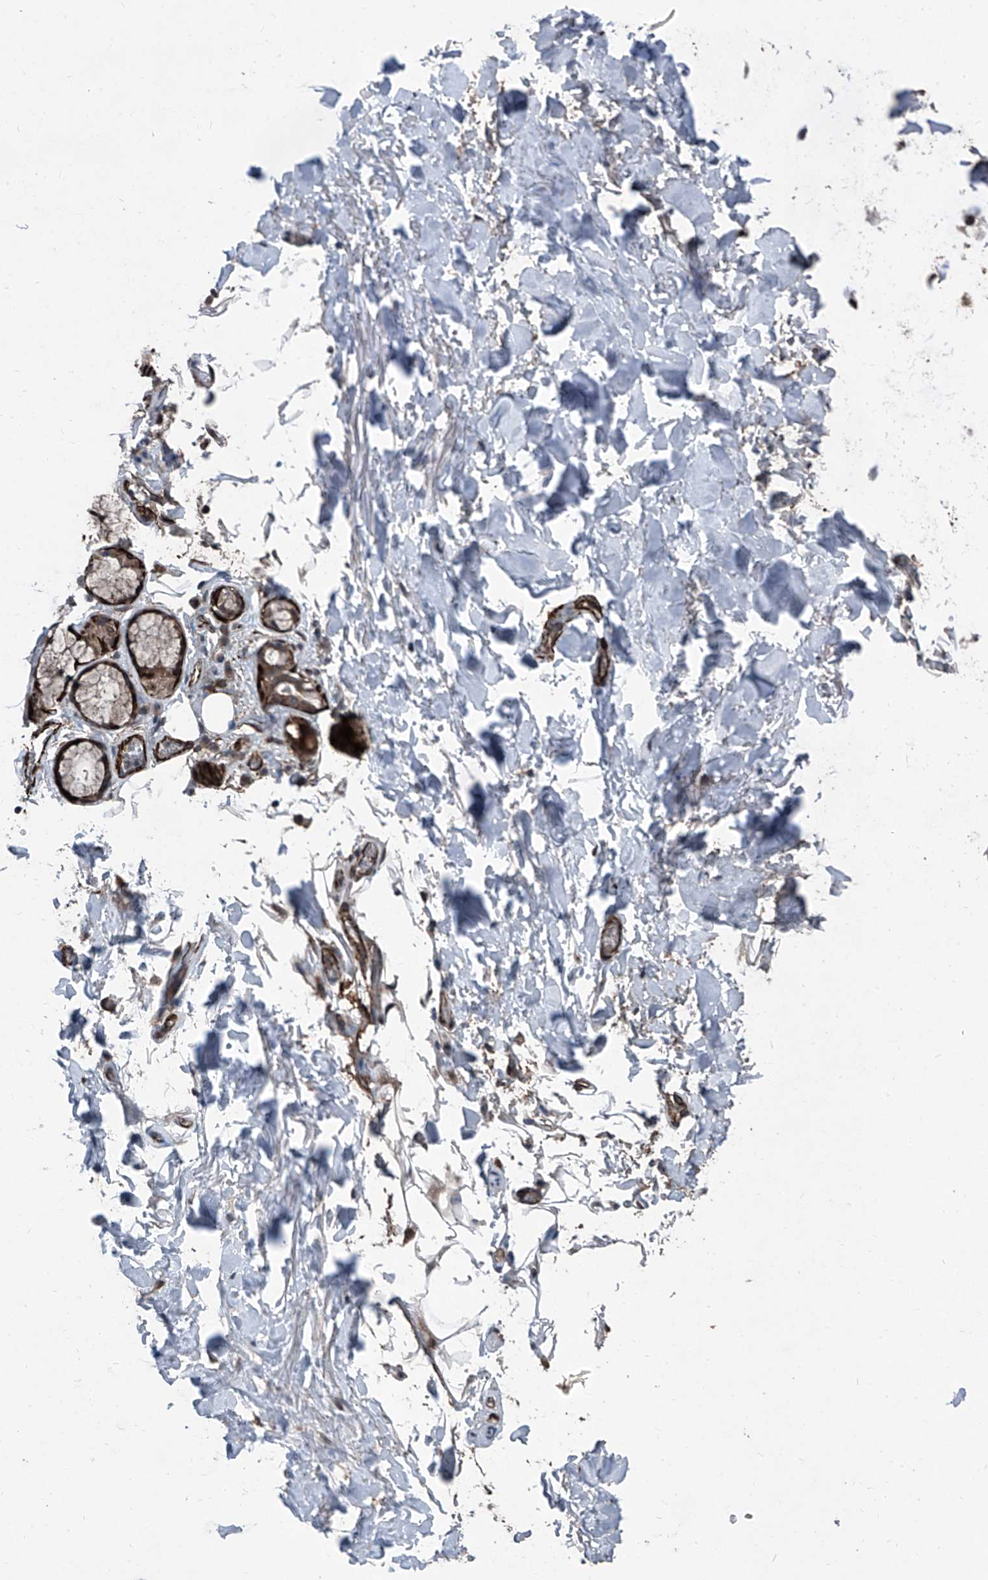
{"staining": {"intensity": "negative", "quantity": "none", "location": "none"}, "tissue": "adipose tissue", "cell_type": "Adipocytes", "image_type": "normal", "snomed": [{"axis": "morphology", "description": "Normal tissue, NOS"}, {"axis": "topography", "description": "Cartilage tissue"}], "caption": "The photomicrograph displays no significant expression in adipocytes of adipose tissue. (Stains: DAB (3,3'-diaminobenzidine) immunohistochemistry with hematoxylin counter stain, Microscopy: brightfield microscopy at high magnification).", "gene": "COA7", "patient": {"sex": "female", "age": 63}}